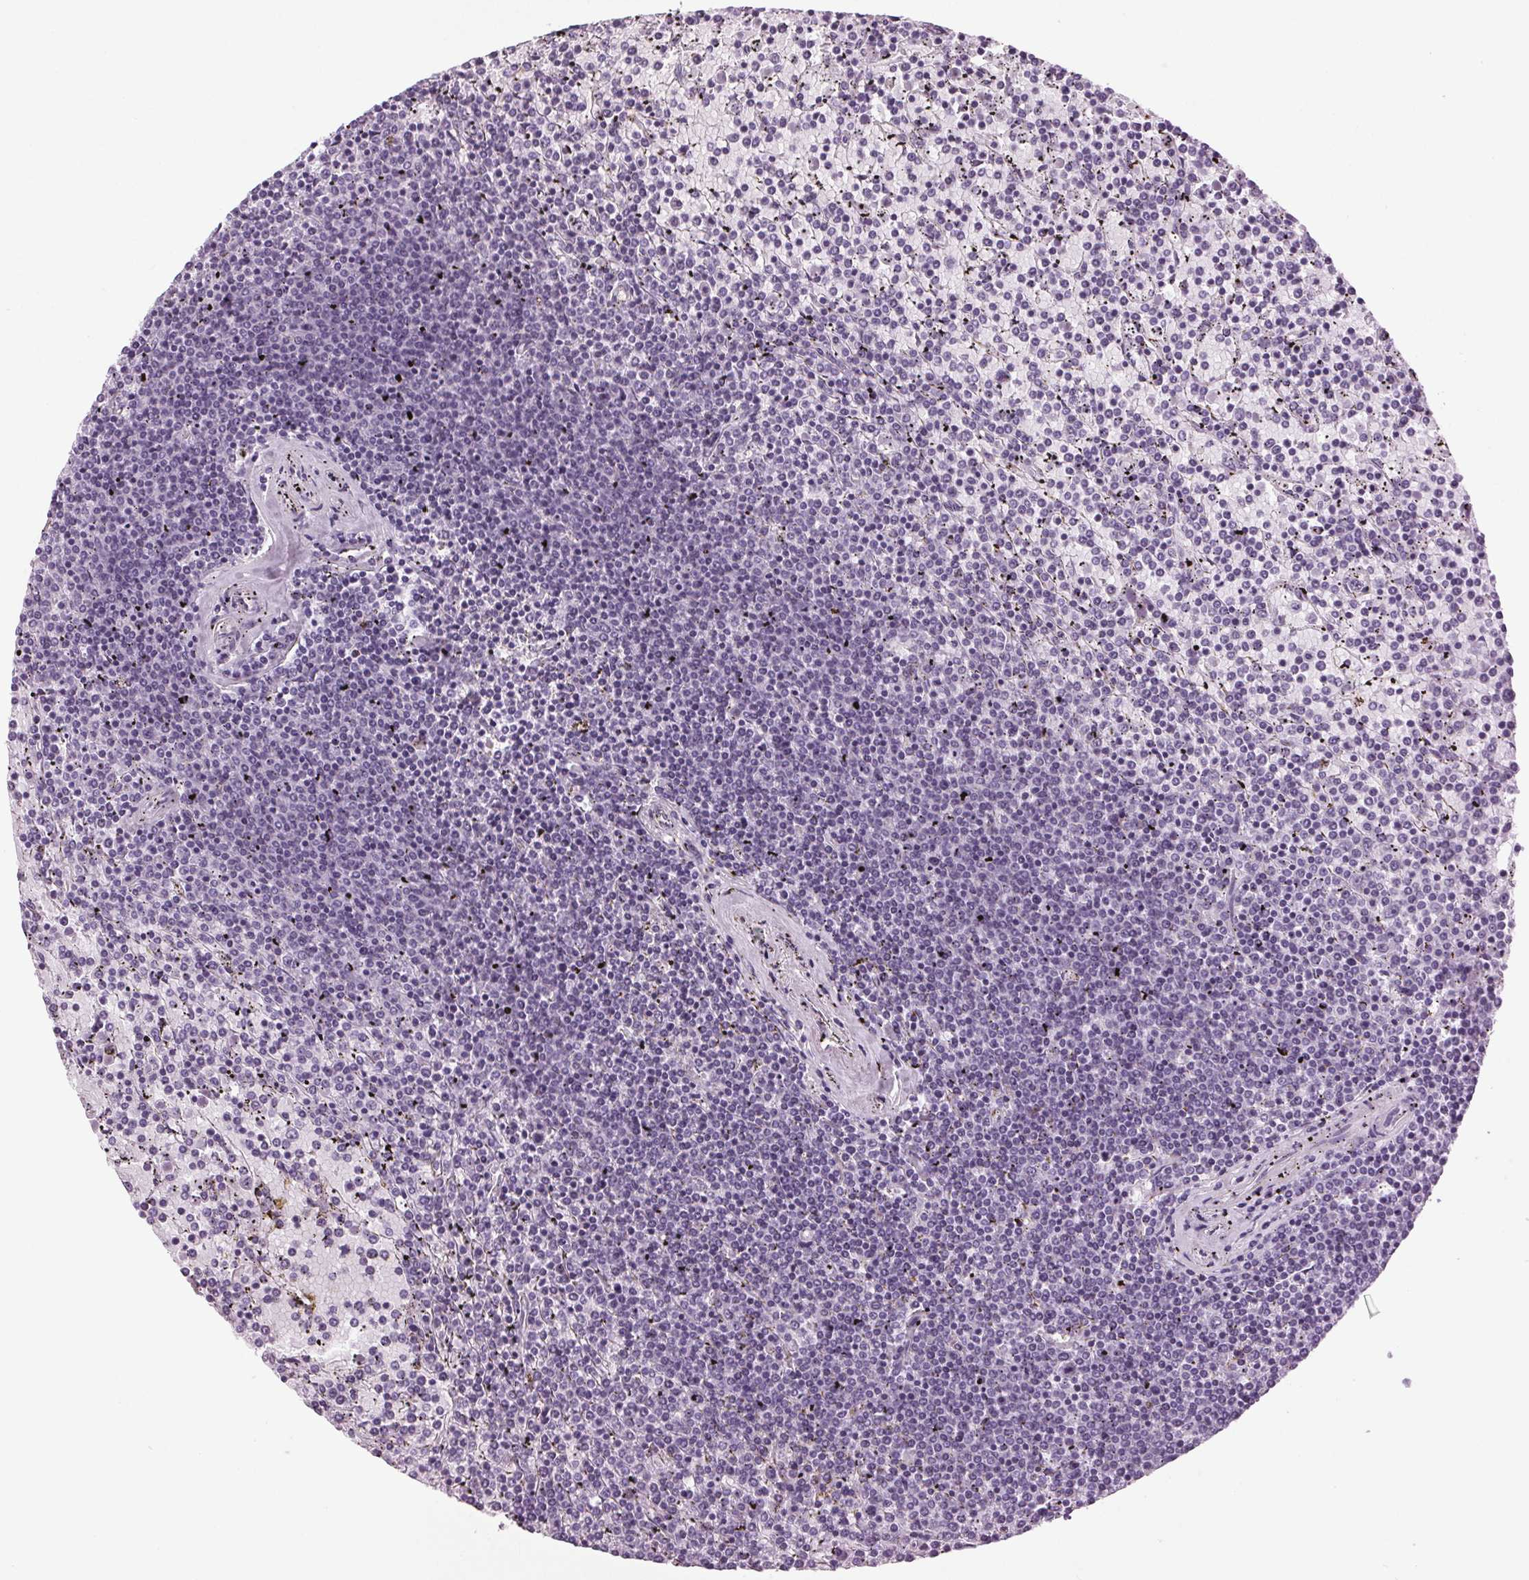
{"staining": {"intensity": "negative", "quantity": "none", "location": "none"}, "tissue": "lymphoma", "cell_type": "Tumor cells", "image_type": "cancer", "snomed": [{"axis": "morphology", "description": "Malignant lymphoma, non-Hodgkin's type, Low grade"}, {"axis": "topography", "description": "Spleen"}], "caption": "An immunohistochemistry micrograph of lymphoma is shown. There is no staining in tumor cells of lymphoma.", "gene": "DNAH12", "patient": {"sex": "female", "age": 77}}